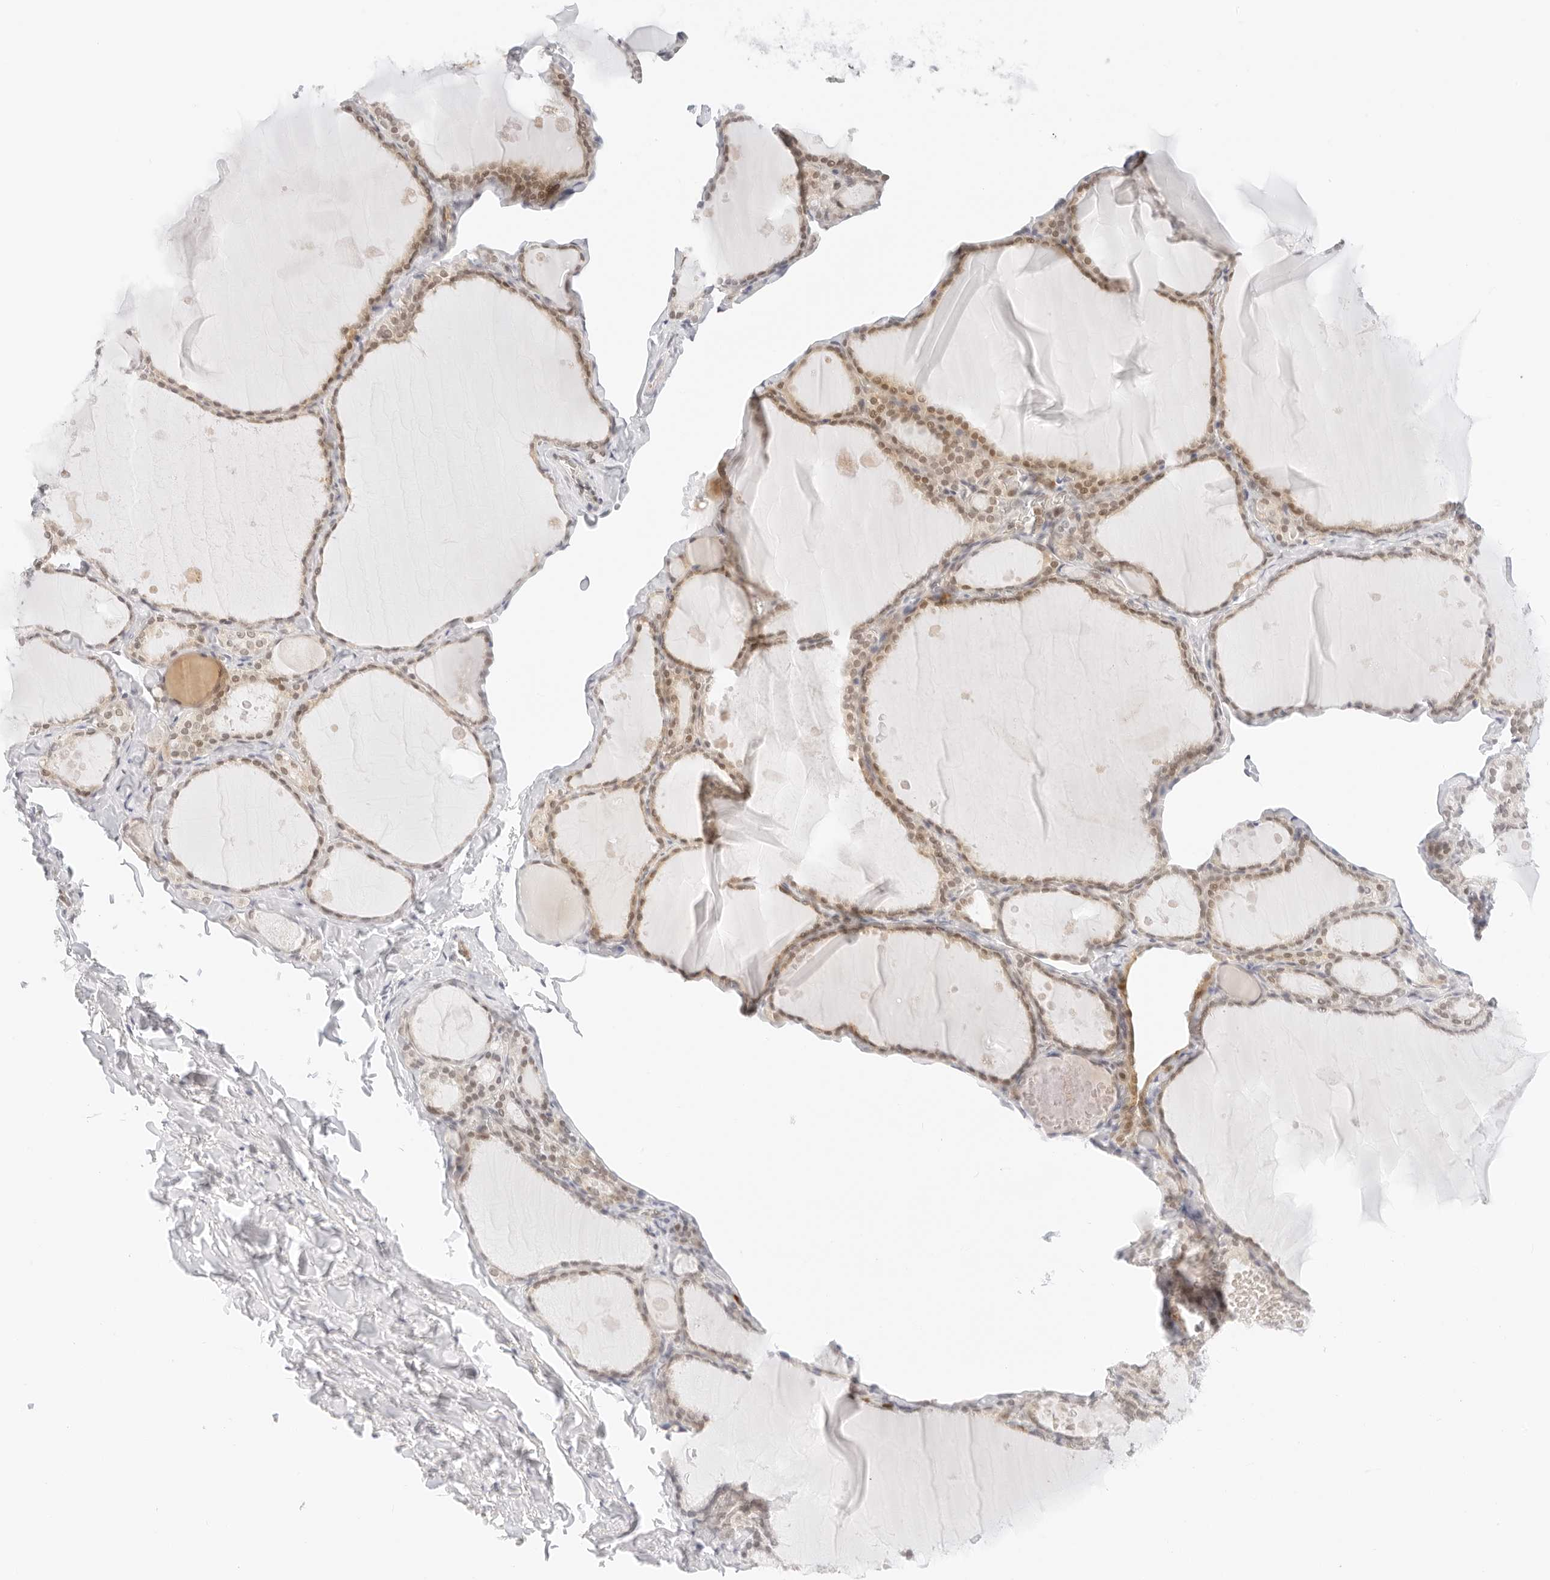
{"staining": {"intensity": "moderate", "quantity": ">75%", "location": "nuclear"}, "tissue": "thyroid gland", "cell_type": "Glandular cells", "image_type": "normal", "snomed": [{"axis": "morphology", "description": "Normal tissue, NOS"}, {"axis": "topography", "description": "Thyroid gland"}], "caption": "IHC of normal human thyroid gland displays medium levels of moderate nuclear positivity in approximately >75% of glandular cells. (DAB IHC with brightfield microscopy, high magnification).", "gene": "POLR3C", "patient": {"sex": "male", "age": 56}}